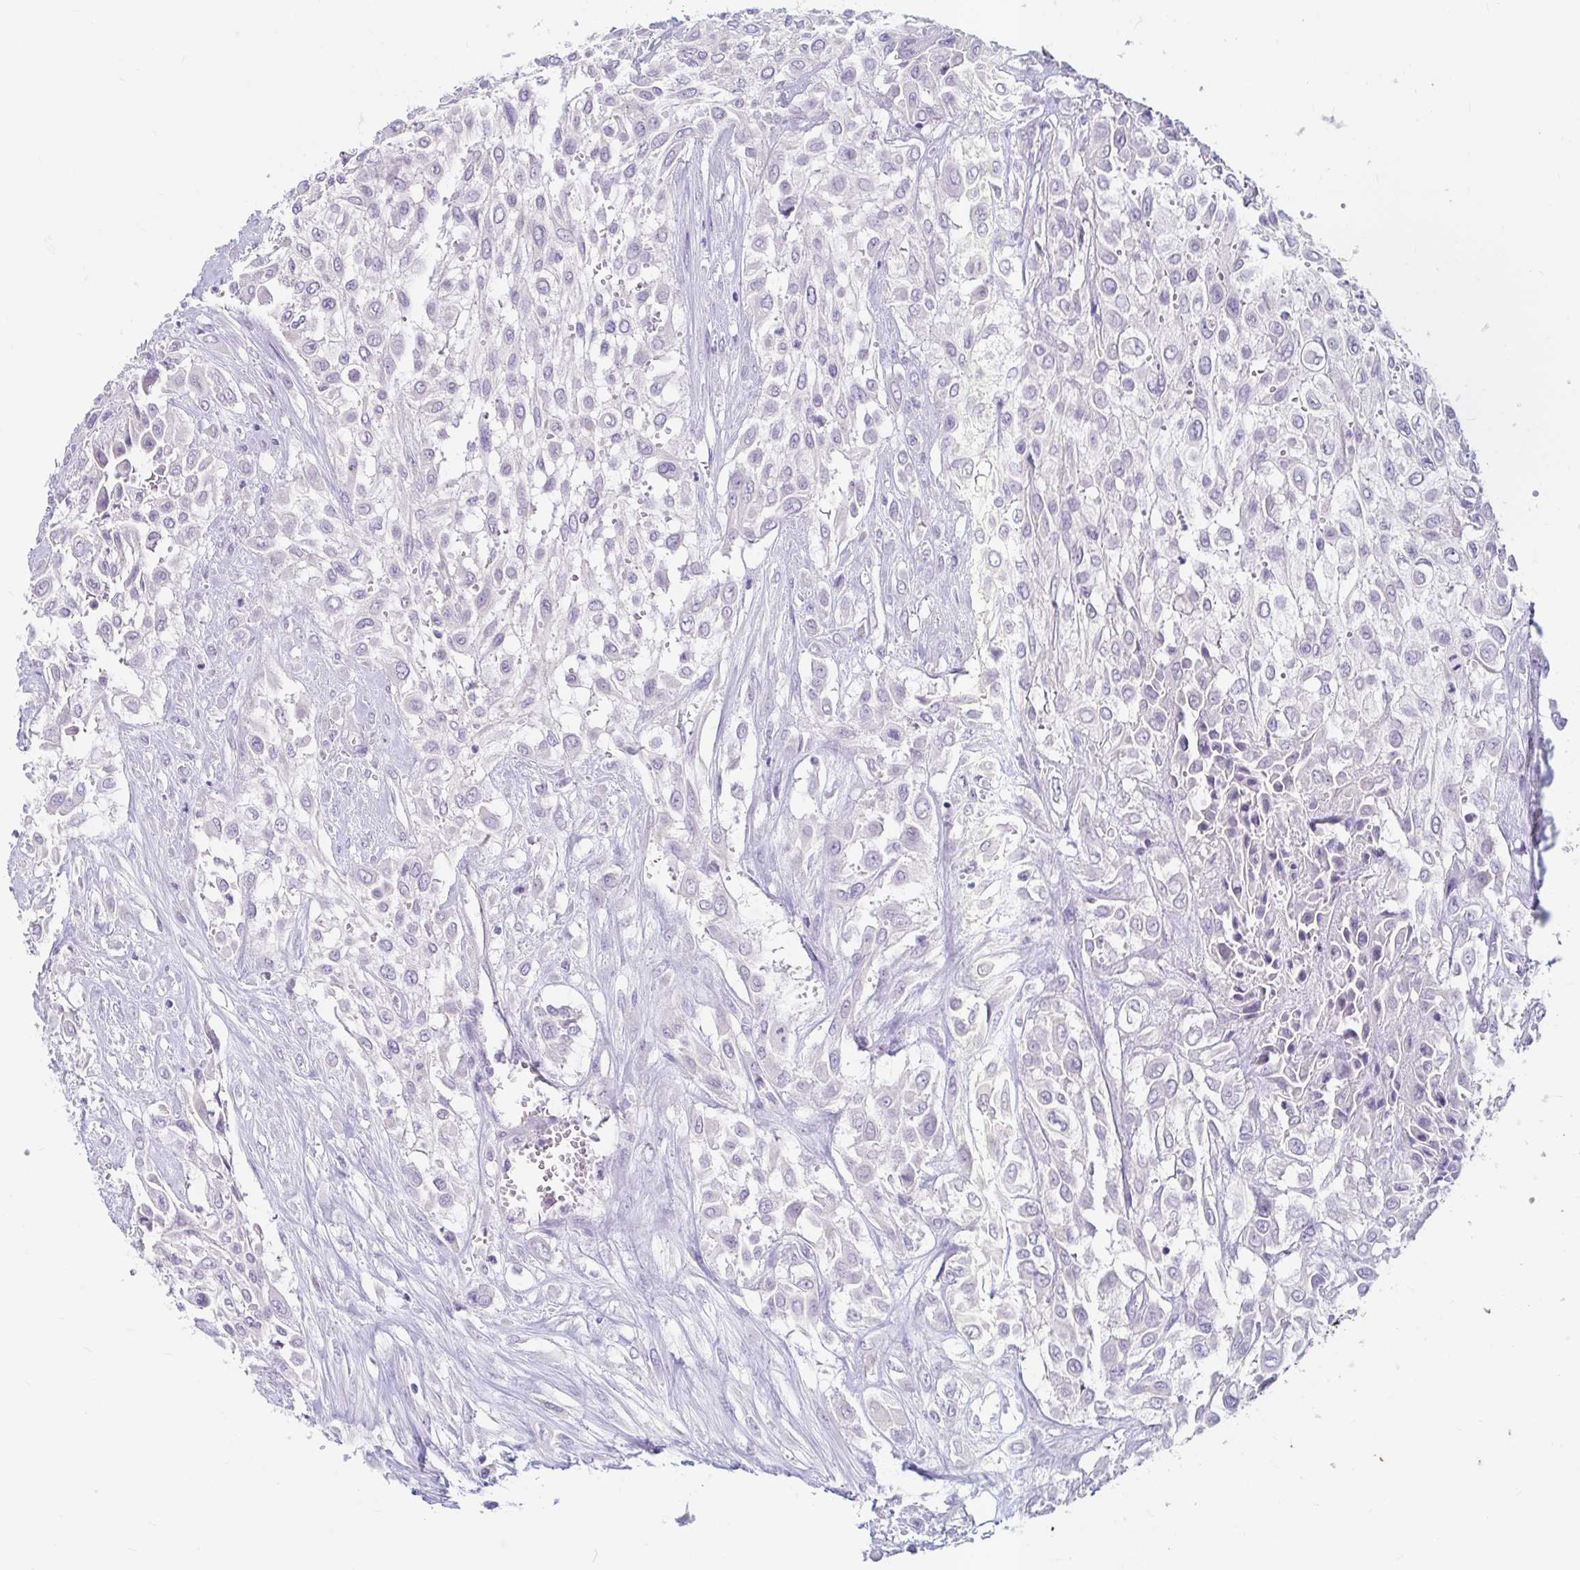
{"staining": {"intensity": "negative", "quantity": "none", "location": "none"}, "tissue": "urothelial cancer", "cell_type": "Tumor cells", "image_type": "cancer", "snomed": [{"axis": "morphology", "description": "Urothelial carcinoma, High grade"}, {"axis": "topography", "description": "Urinary bladder"}], "caption": "Tumor cells show no significant positivity in urothelial cancer.", "gene": "ADH1A", "patient": {"sex": "male", "age": 57}}